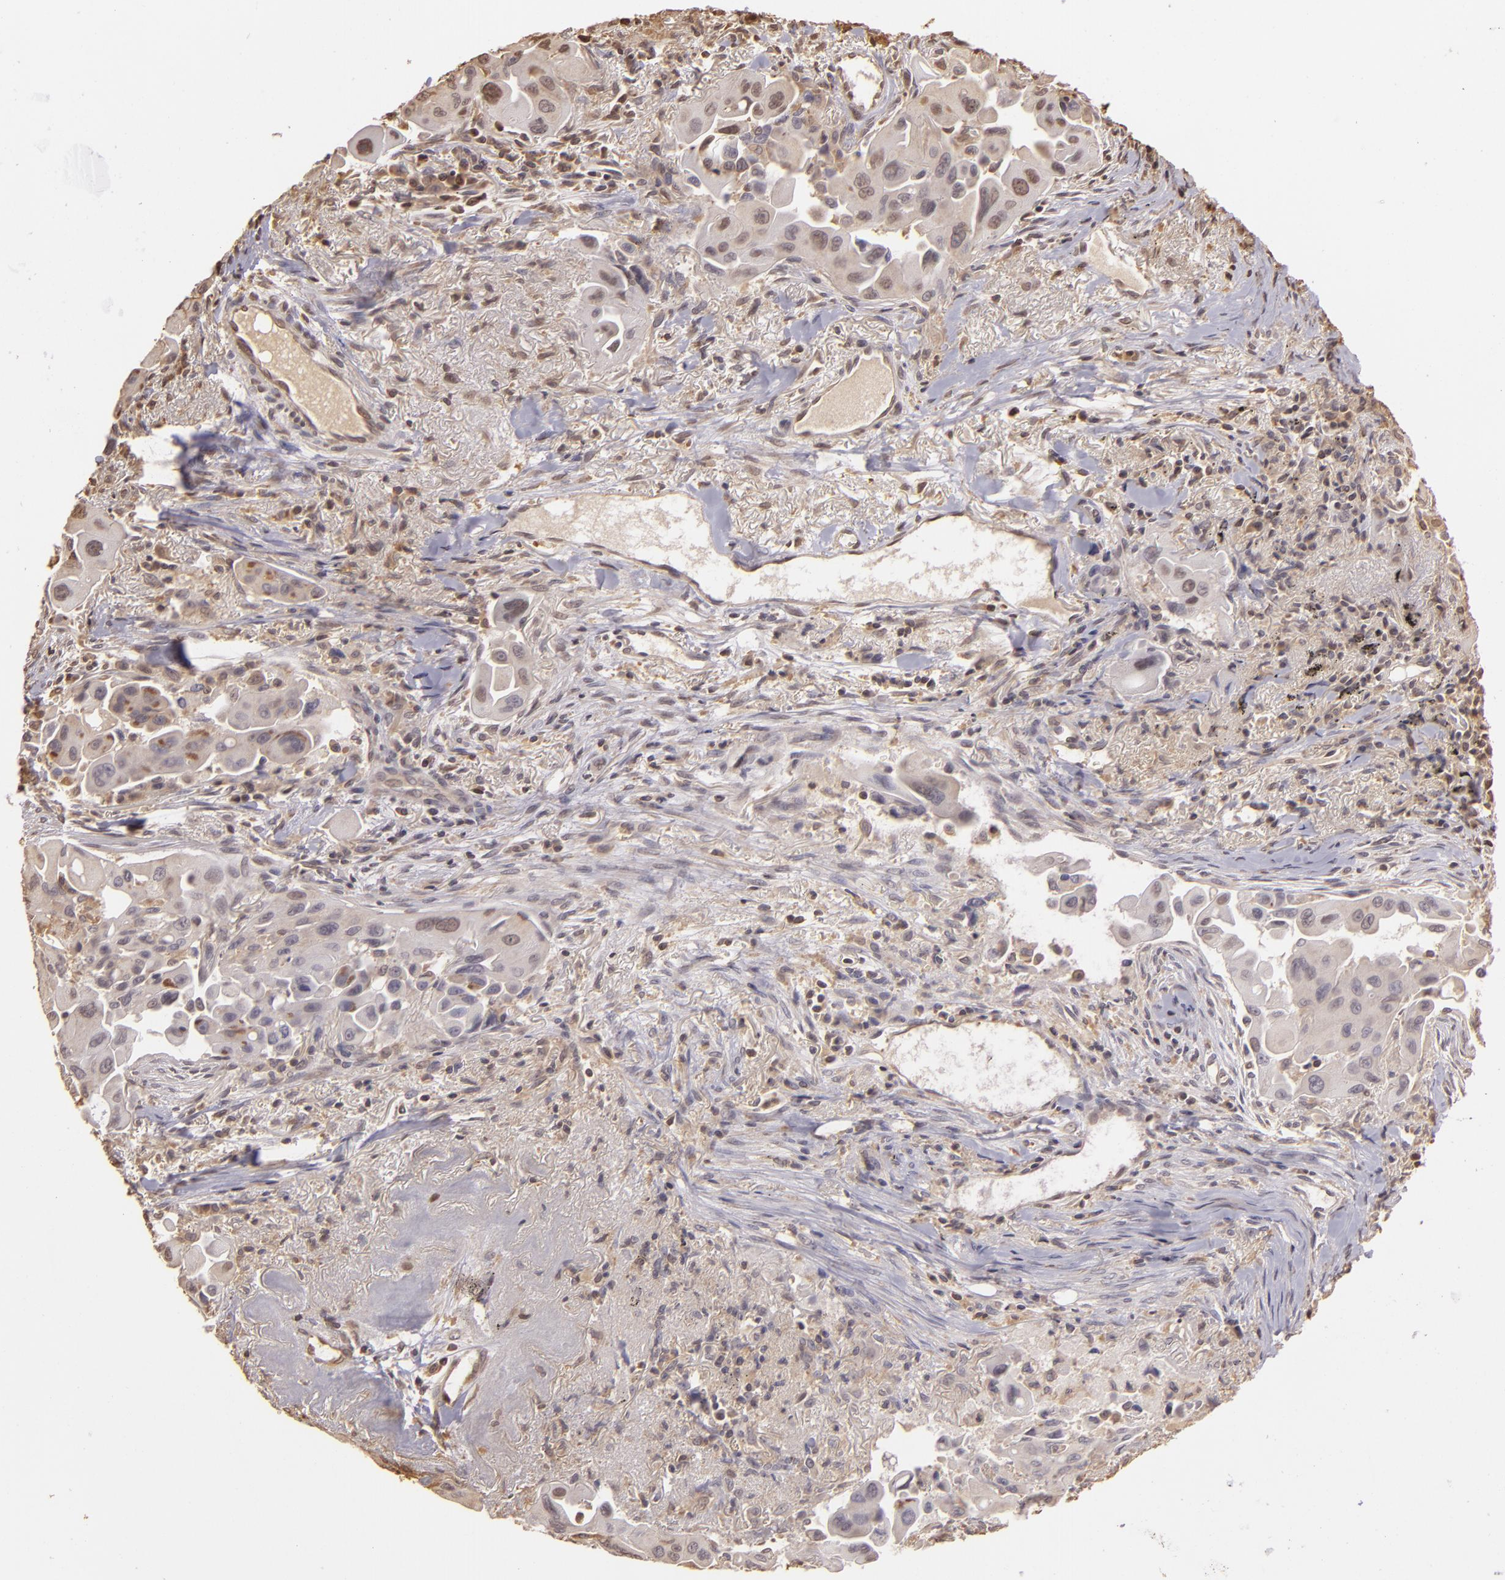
{"staining": {"intensity": "weak", "quantity": "<25%", "location": "cytoplasmic/membranous,nuclear"}, "tissue": "lung cancer", "cell_type": "Tumor cells", "image_type": "cancer", "snomed": [{"axis": "morphology", "description": "Adenocarcinoma, NOS"}, {"axis": "topography", "description": "Lung"}], "caption": "Image shows no protein staining in tumor cells of lung cancer (adenocarcinoma) tissue.", "gene": "ARPC2", "patient": {"sex": "male", "age": 68}}